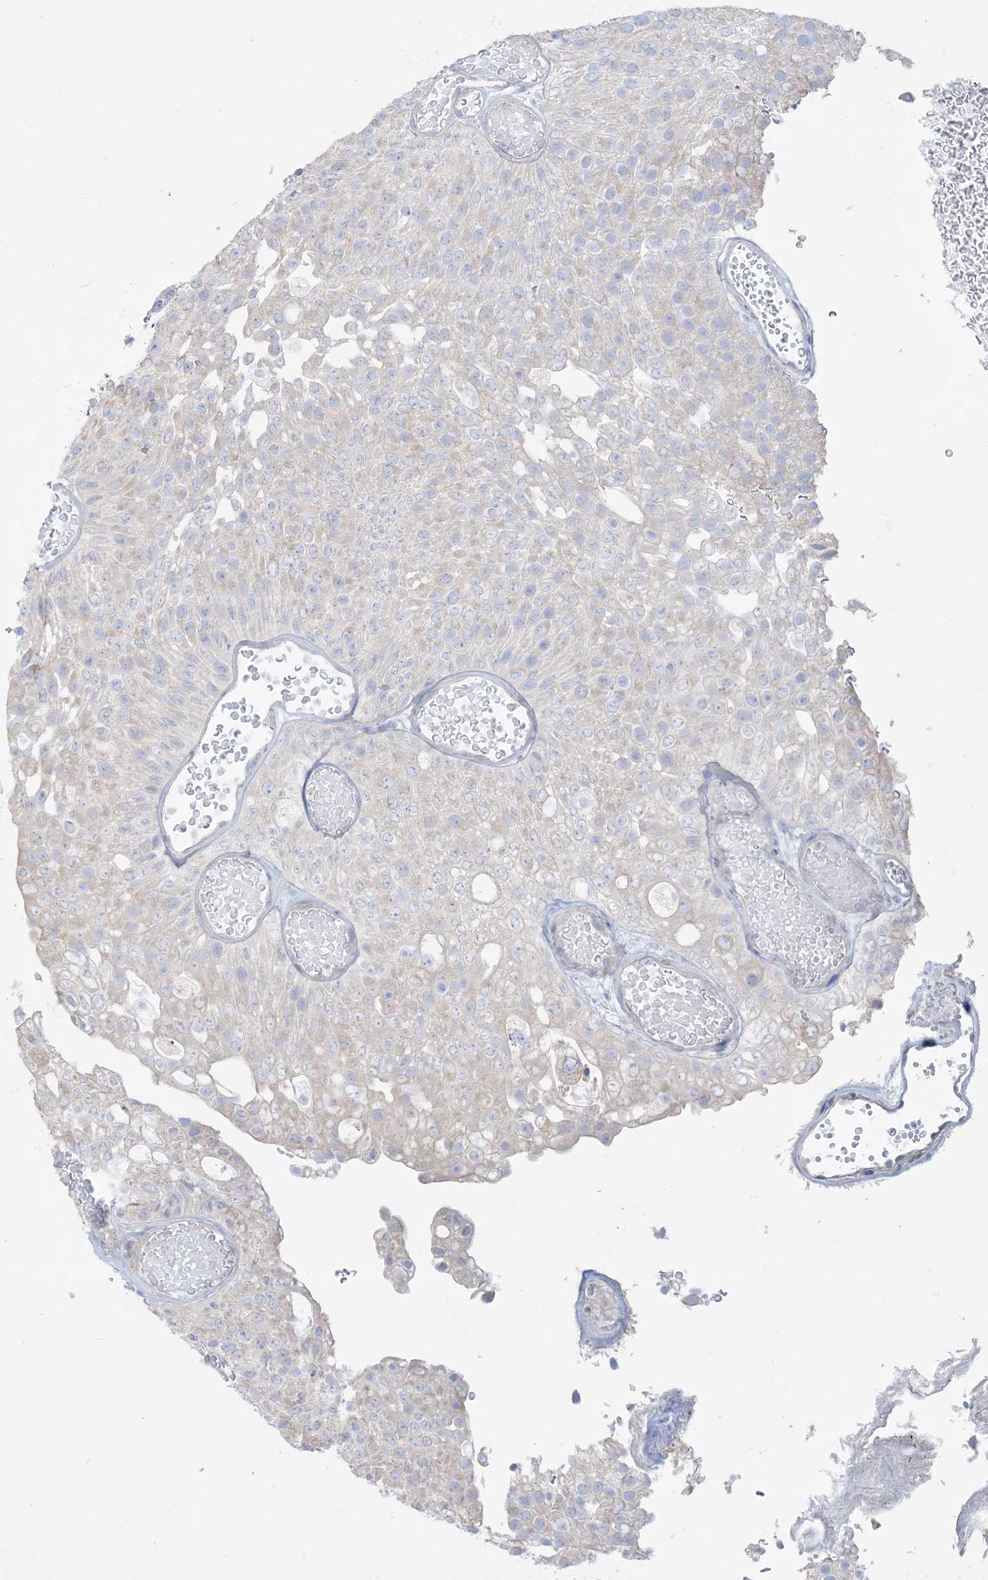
{"staining": {"intensity": "weak", "quantity": "<25%", "location": "cytoplasmic/membranous"}, "tissue": "urothelial cancer", "cell_type": "Tumor cells", "image_type": "cancer", "snomed": [{"axis": "morphology", "description": "Urothelial carcinoma, Low grade"}, {"axis": "topography", "description": "Urinary bladder"}], "caption": "Immunohistochemistry of urothelial carcinoma (low-grade) reveals no positivity in tumor cells. (DAB IHC with hematoxylin counter stain).", "gene": "FAM184A", "patient": {"sex": "male", "age": 78}}